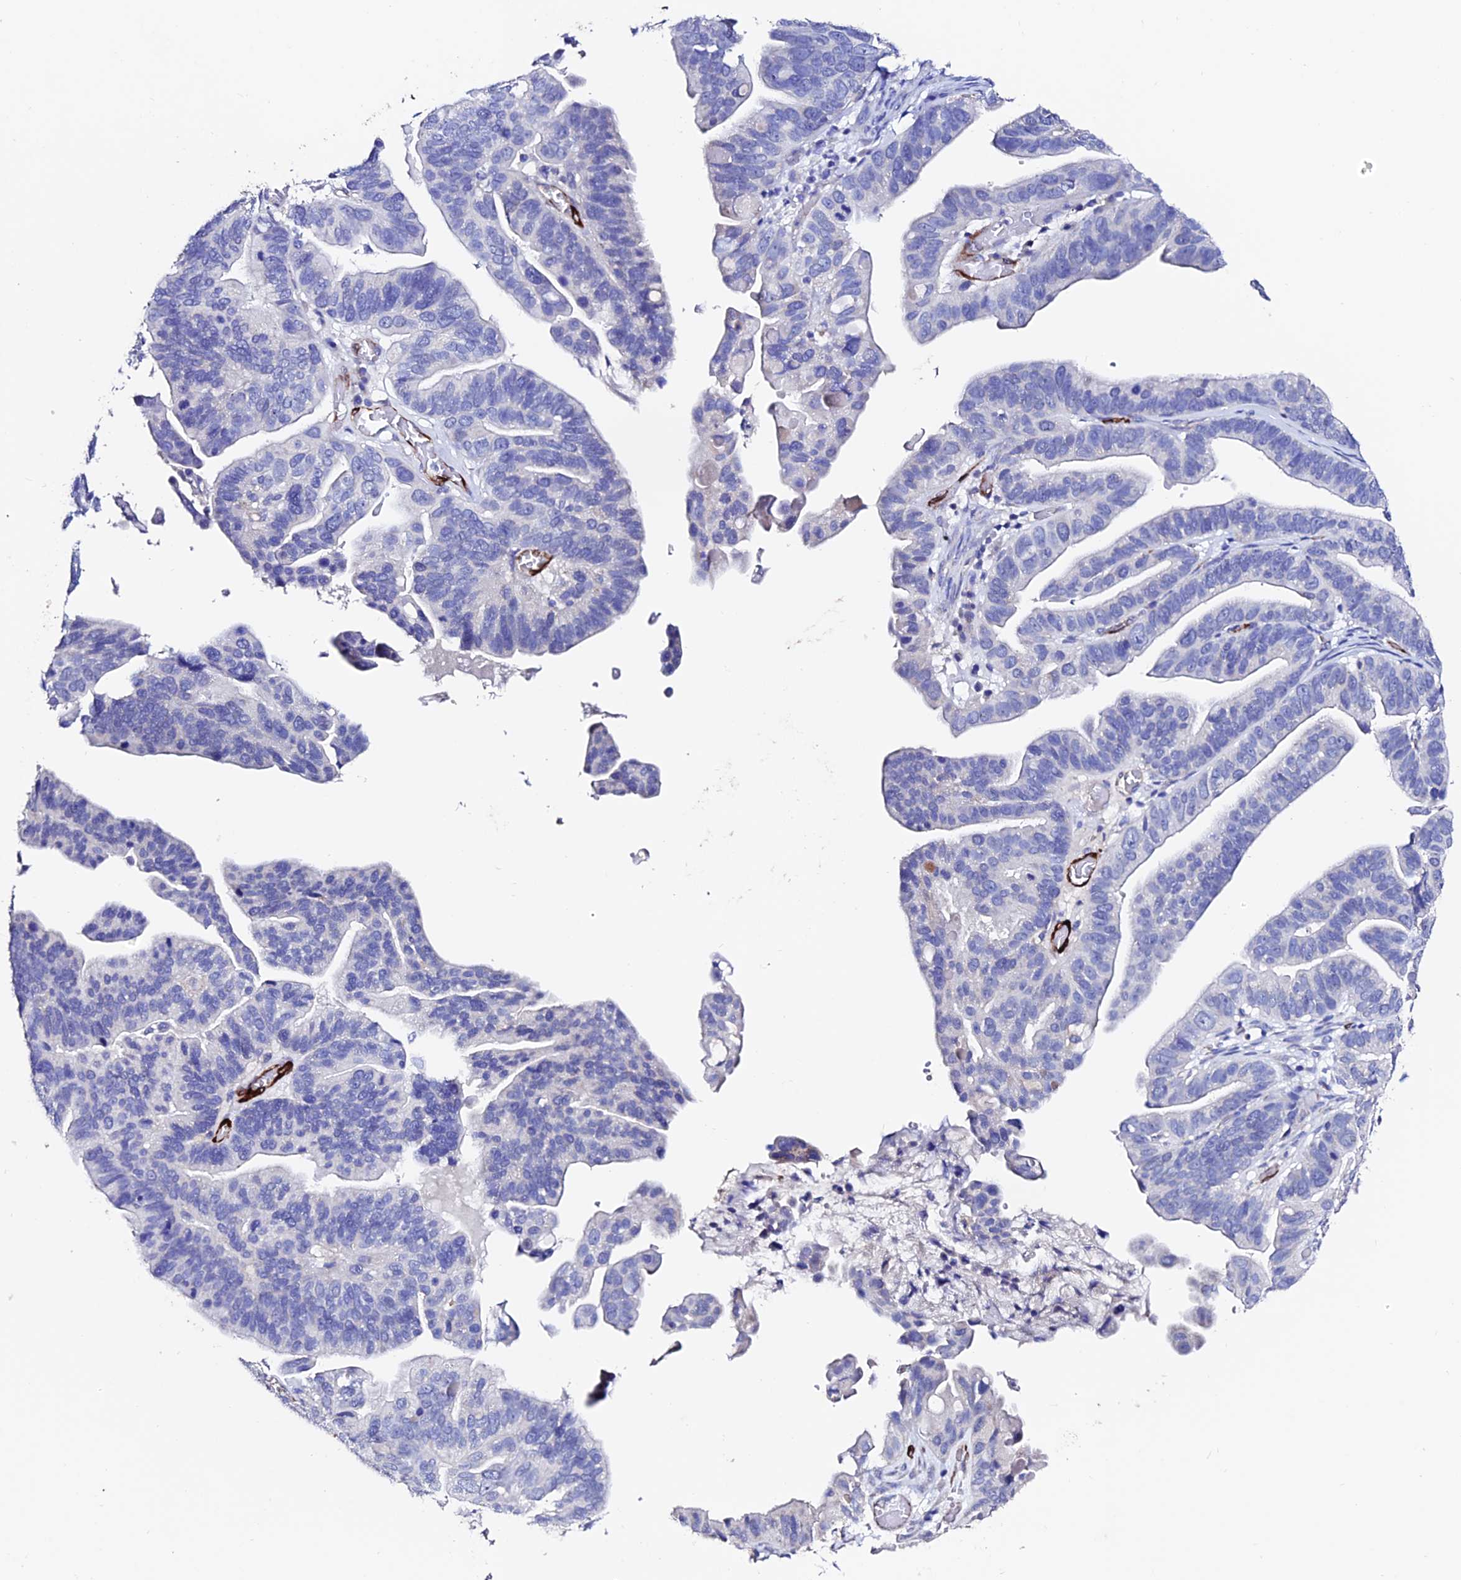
{"staining": {"intensity": "negative", "quantity": "none", "location": "none"}, "tissue": "ovarian cancer", "cell_type": "Tumor cells", "image_type": "cancer", "snomed": [{"axis": "morphology", "description": "Cystadenocarcinoma, serous, NOS"}, {"axis": "topography", "description": "Ovary"}], "caption": "Immunohistochemical staining of ovarian serous cystadenocarcinoma exhibits no significant positivity in tumor cells.", "gene": "ESM1", "patient": {"sex": "female", "age": 56}}